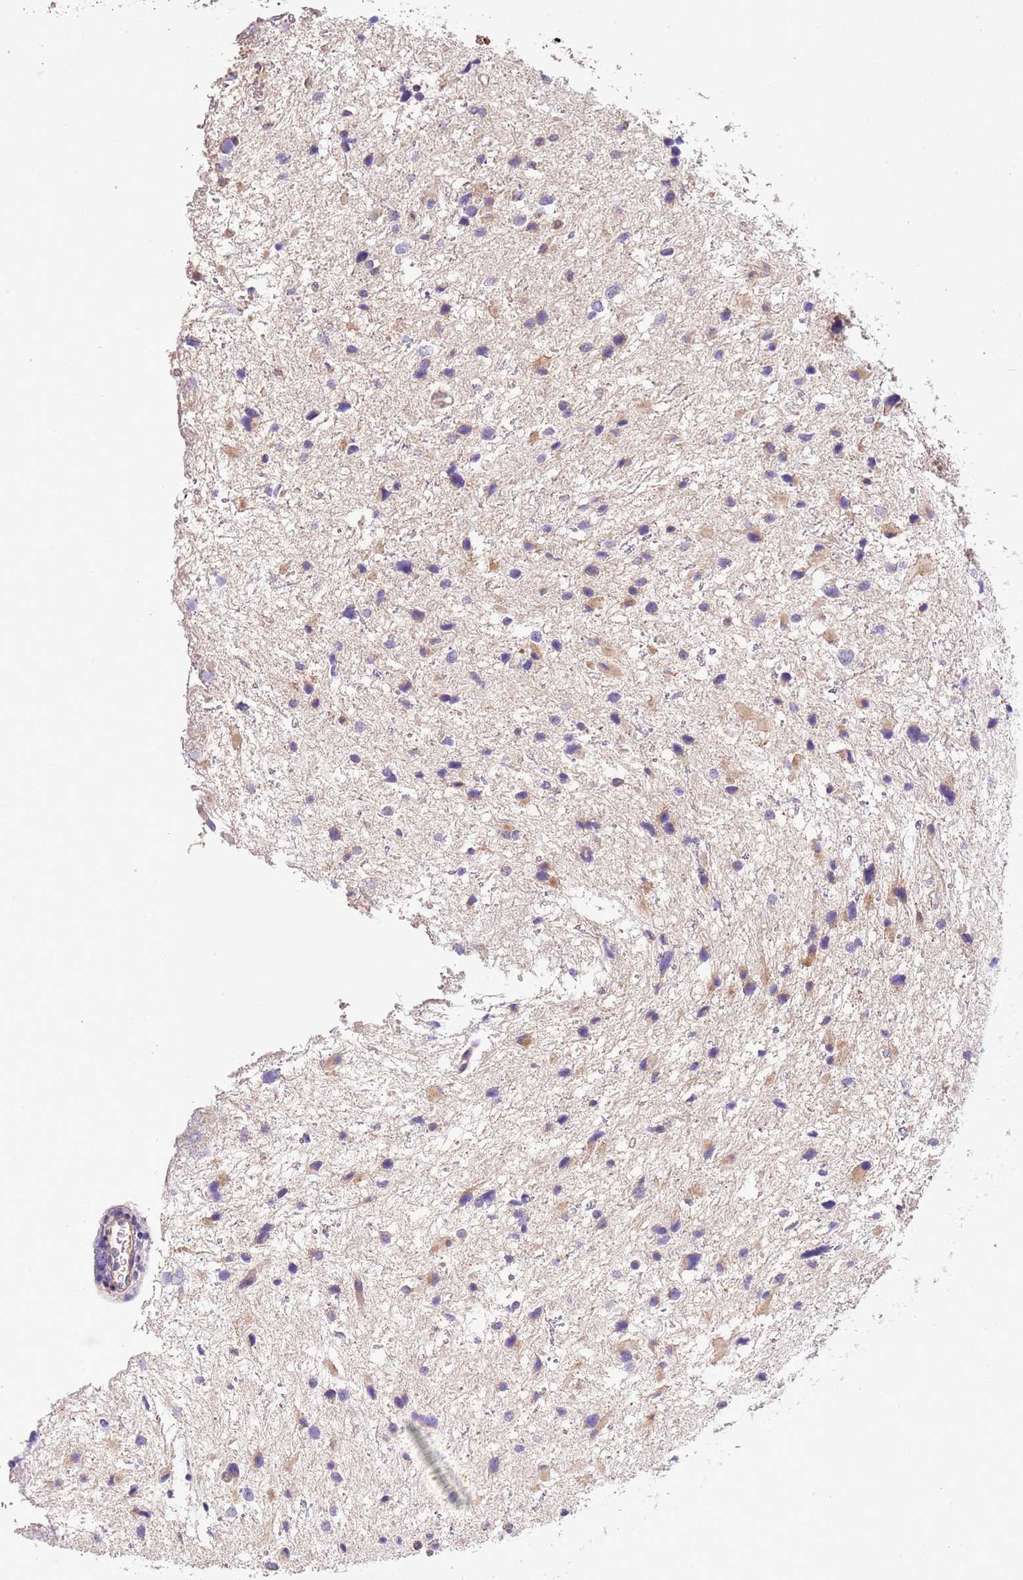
{"staining": {"intensity": "negative", "quantity": "none", "location": "none"}, "tissue": "glioma", "cell_type": "Tumor cells", "image_type": "cancer", "snomed": [{"axis": "morphology", "description": "Glioma, malignant, Low grade"}, {"axis": "topography", "description": "Brain"}], "caption": "IHC of human glioma displays no staining in tumor cells. (Stains: DAB immunohistochemistry (IHC) with hematoxylin counter stain, Microscopy: brightfield microscopy at high magnification).", "gene": "PIGA", "patient": {"sex": "female", "age": 32}}